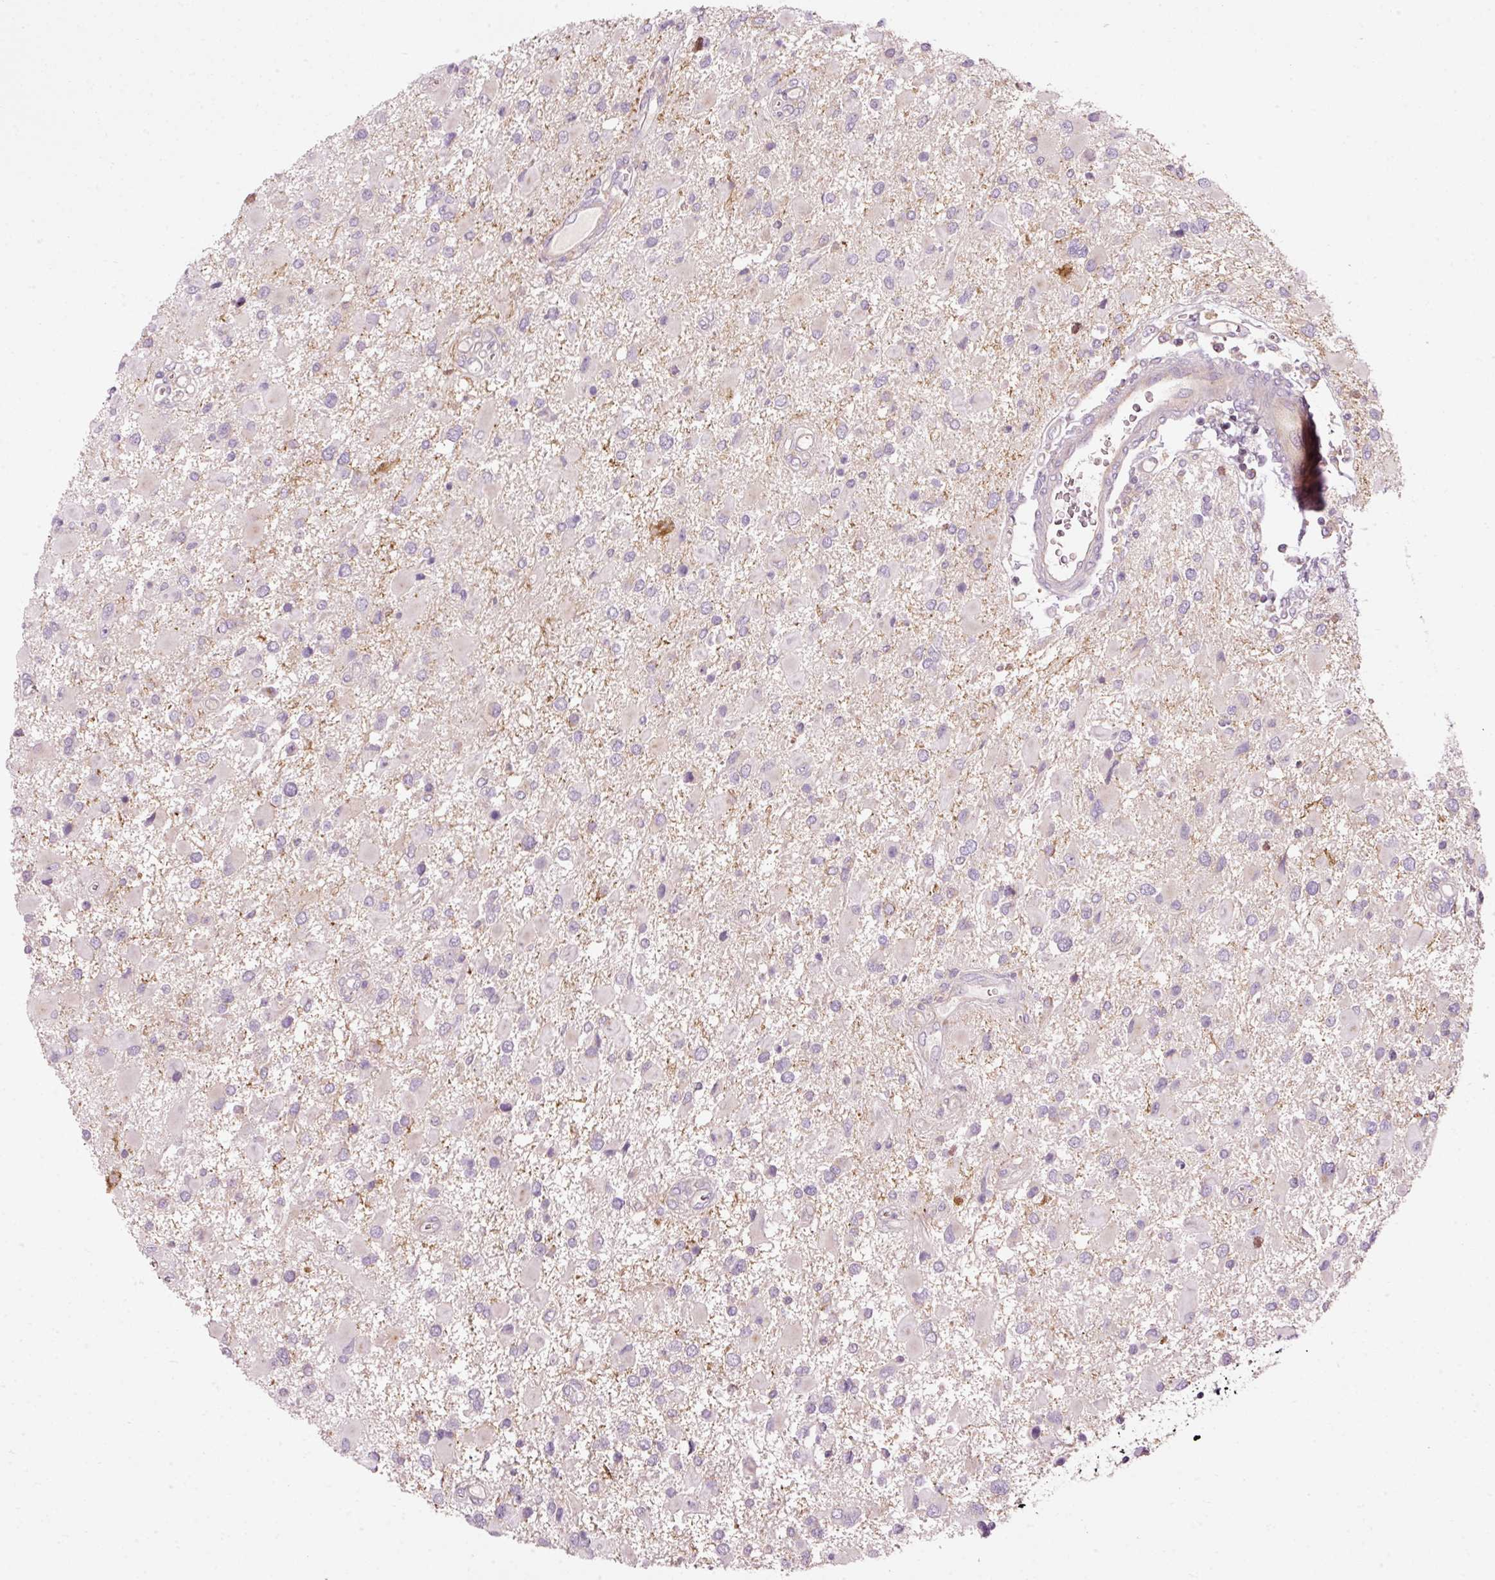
{"staining": {"intensity": "negative", "quantity": "none", "location": "none"}, "tissue": "glioma", "cell_type": "Tumor cells", "image_type": "cancer", "snomed": [{"axis": "morphology", "description": "Glioma, malignant, High grade"}, {"axis": "topography", "description": "Brain"}], "caption": "The immunohistochemistry image has no significant expression in tumor cells of malignant glioma (high-grade) tissue.", "gene": "NAPA", "patient": {"sex": "male", "age": 53}}